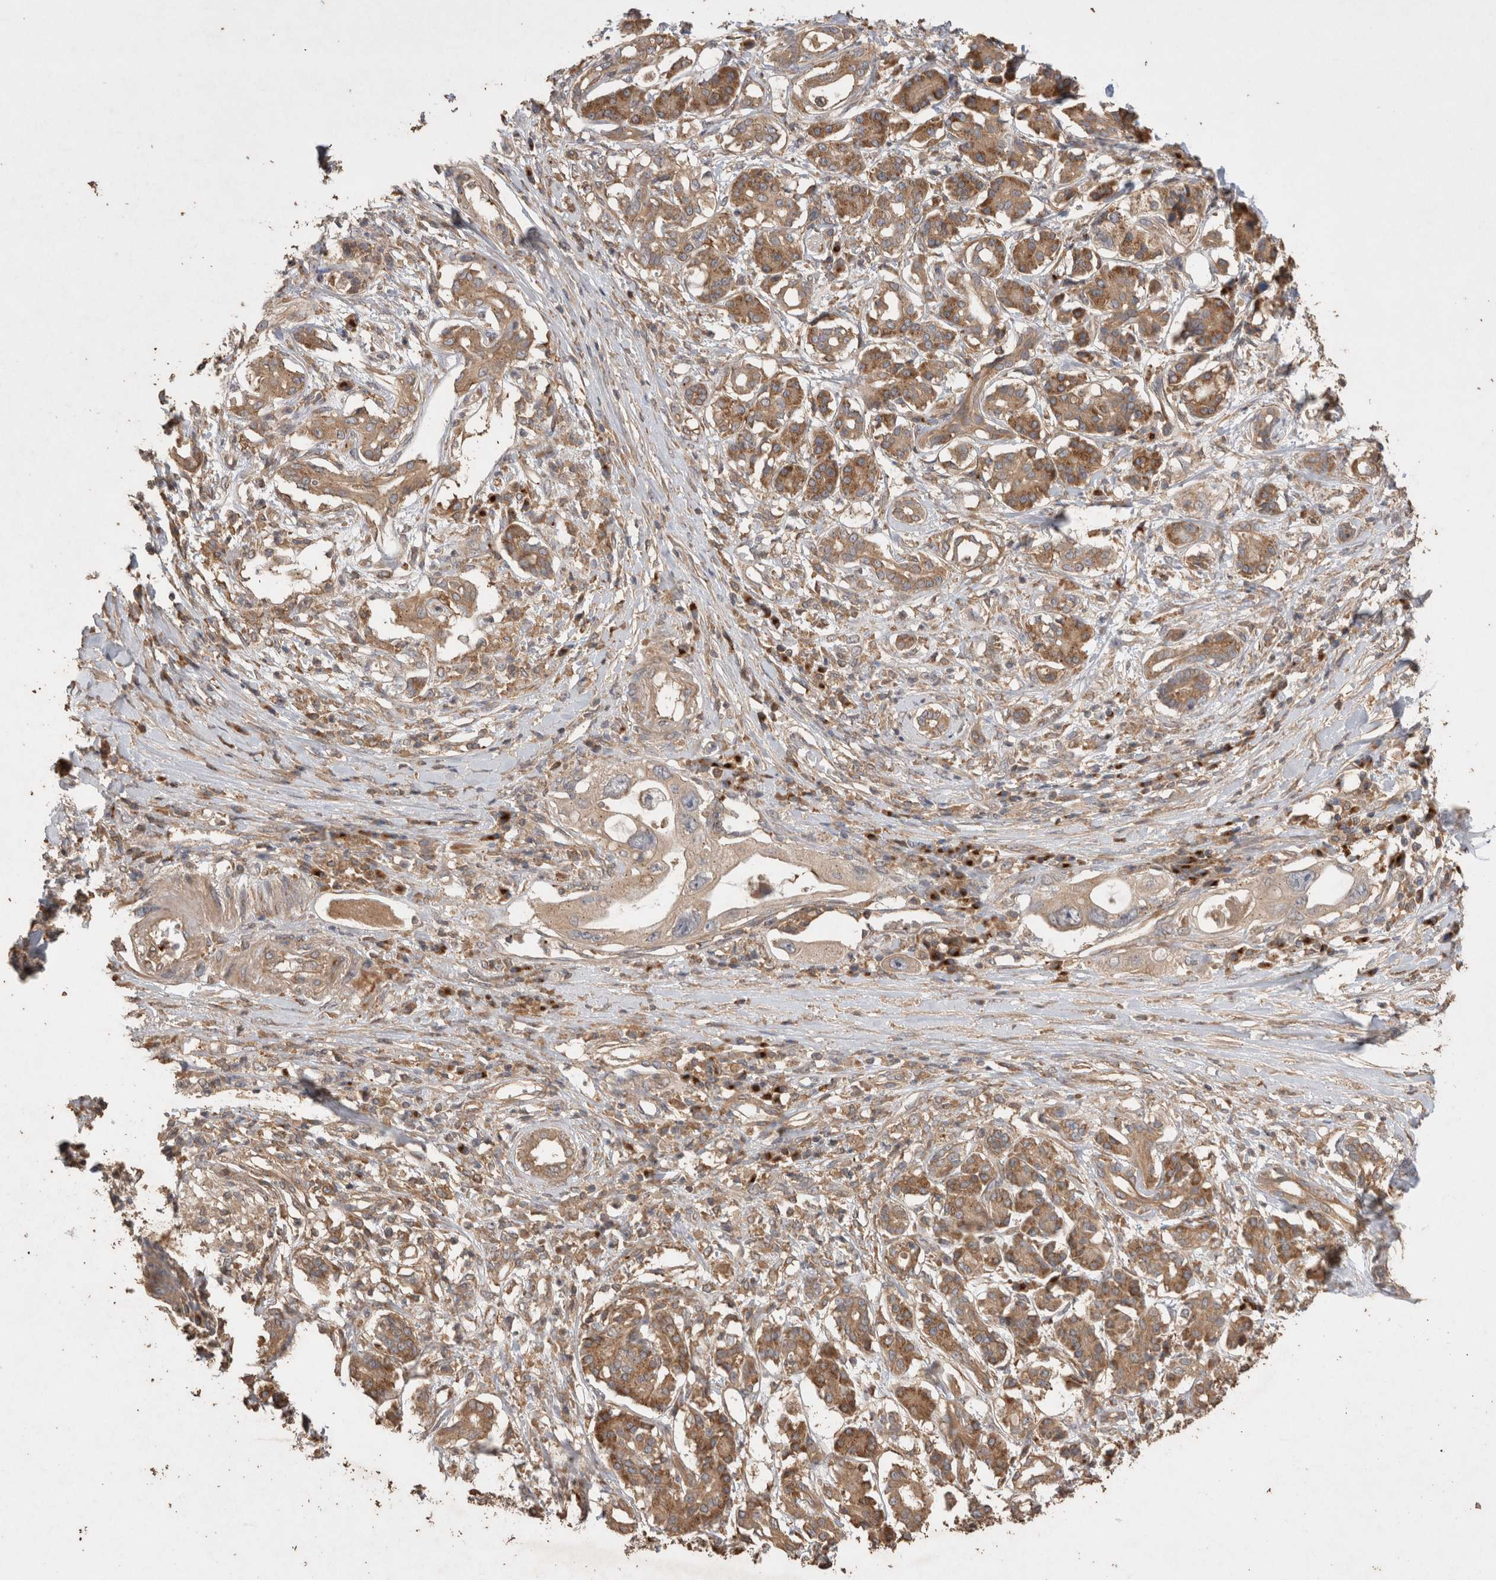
{"staining": {"intensity": "negative", "quantity": "none", "location": "none"}, "tissue": "pancreatic cancer", "cell_type": "Tumor cells", "image_type": "cancer", "snomed": [{"axis": "morphology", "description": "Adenocarcinoma, NOS"}, {"axis": "topography", "description": "Pancreas"}], "caption": "Immunohistochemical staining of human pancreatic cancer demonstrates no significant positivity in tumor cells.", "gene": "SNX31", "patient": {"sex": "female", "age": 56}}